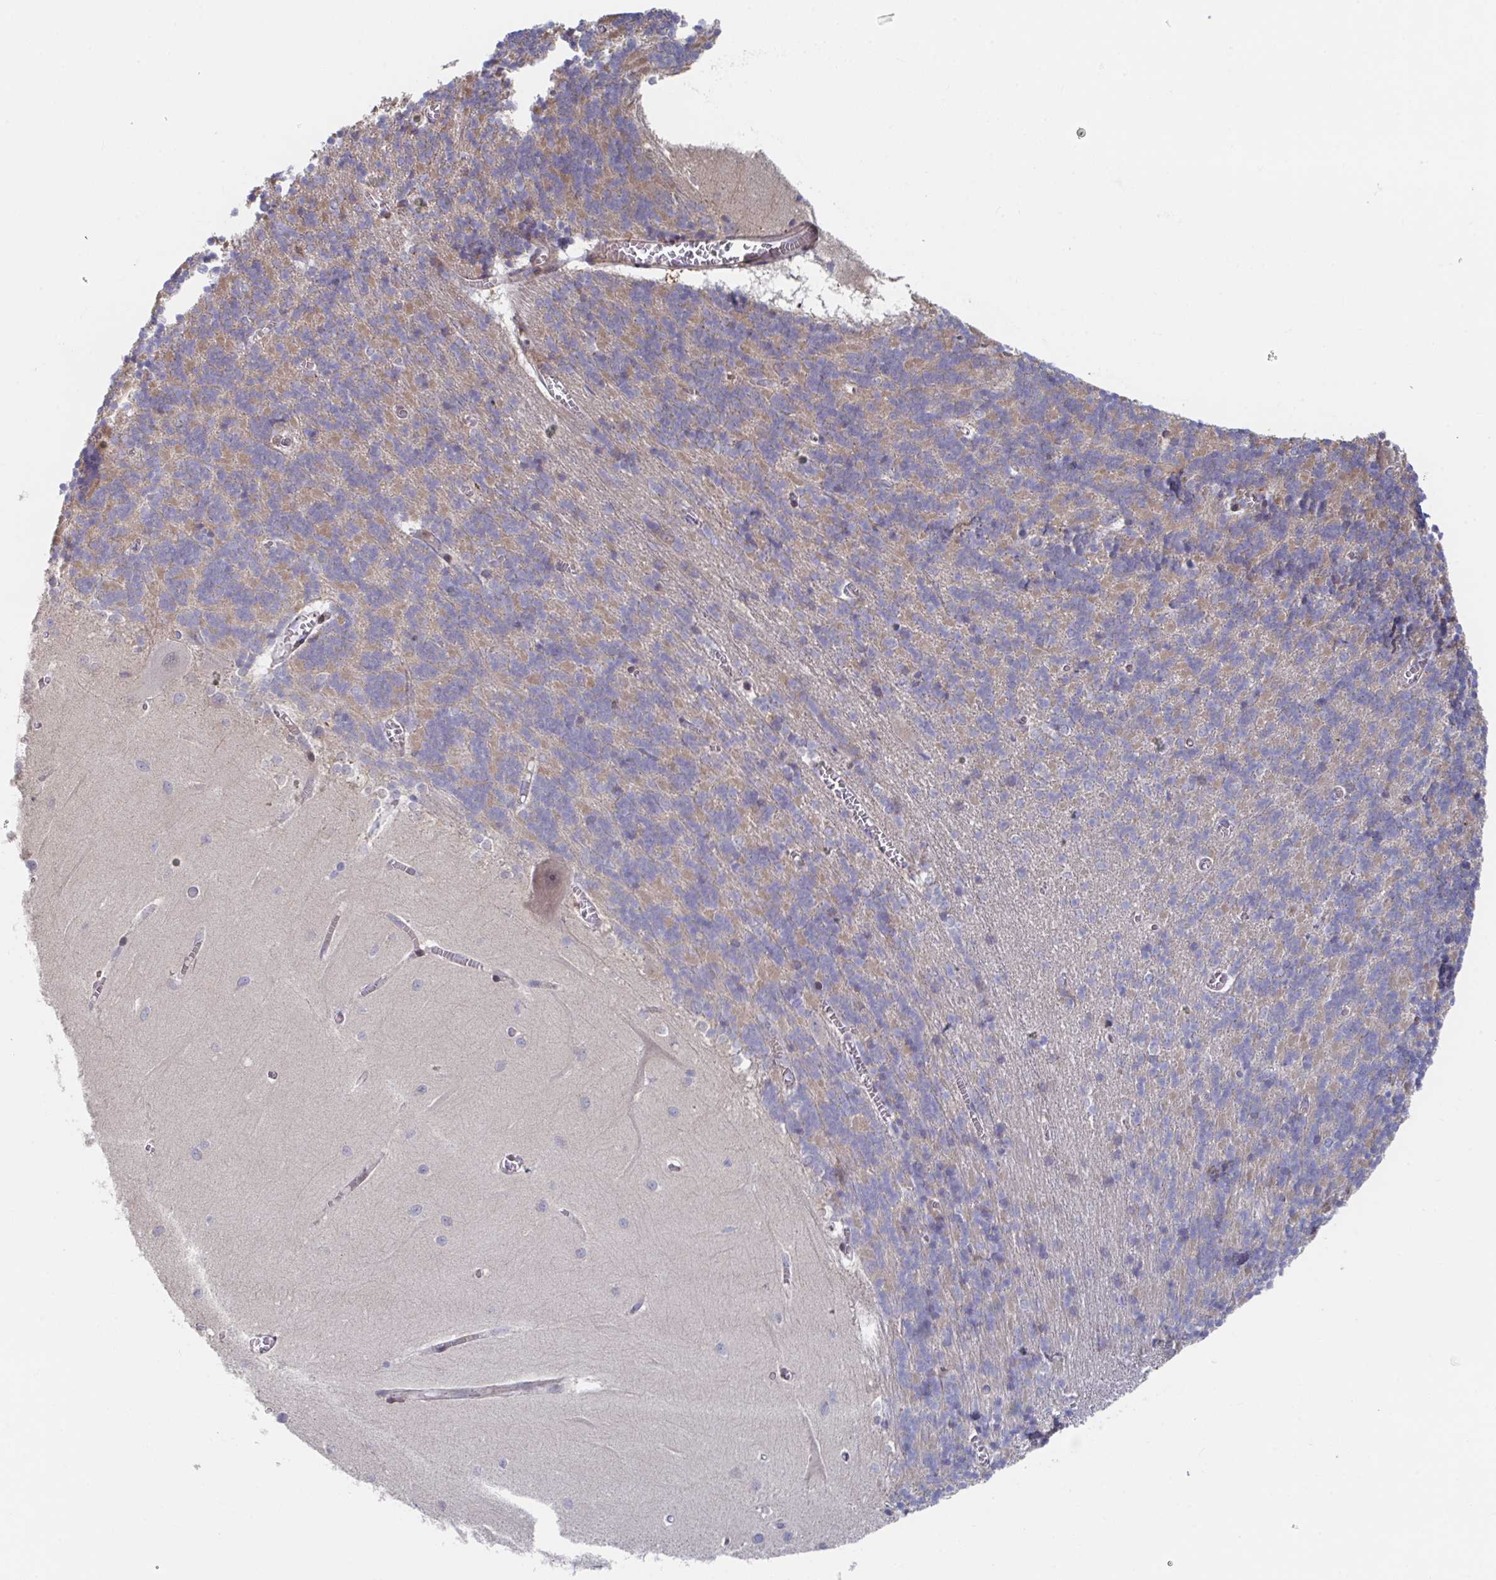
{"staining": {"intensity": "weak", "quantity": "25%-75%", "location": "cytoplasmic/membranous"}, "tissue": "cerebellum", "cell_type": "Cells in granular layer", "image_type": "normal", "snomed": [{"axis": "morphology", "description": "Normal tissue, NOS"}, {"axis": "topography", "description": "Cerebellum"}], "caption": "The micrograph shows staining of unremarkable cerebellum, revealing weak cytoplasmic/membranous protein positivity (brown color) within cells in granular layer. Nuclei are stained in blue.", "gene": "FJX1", "patient": {"sex": "male", "age": 37}}